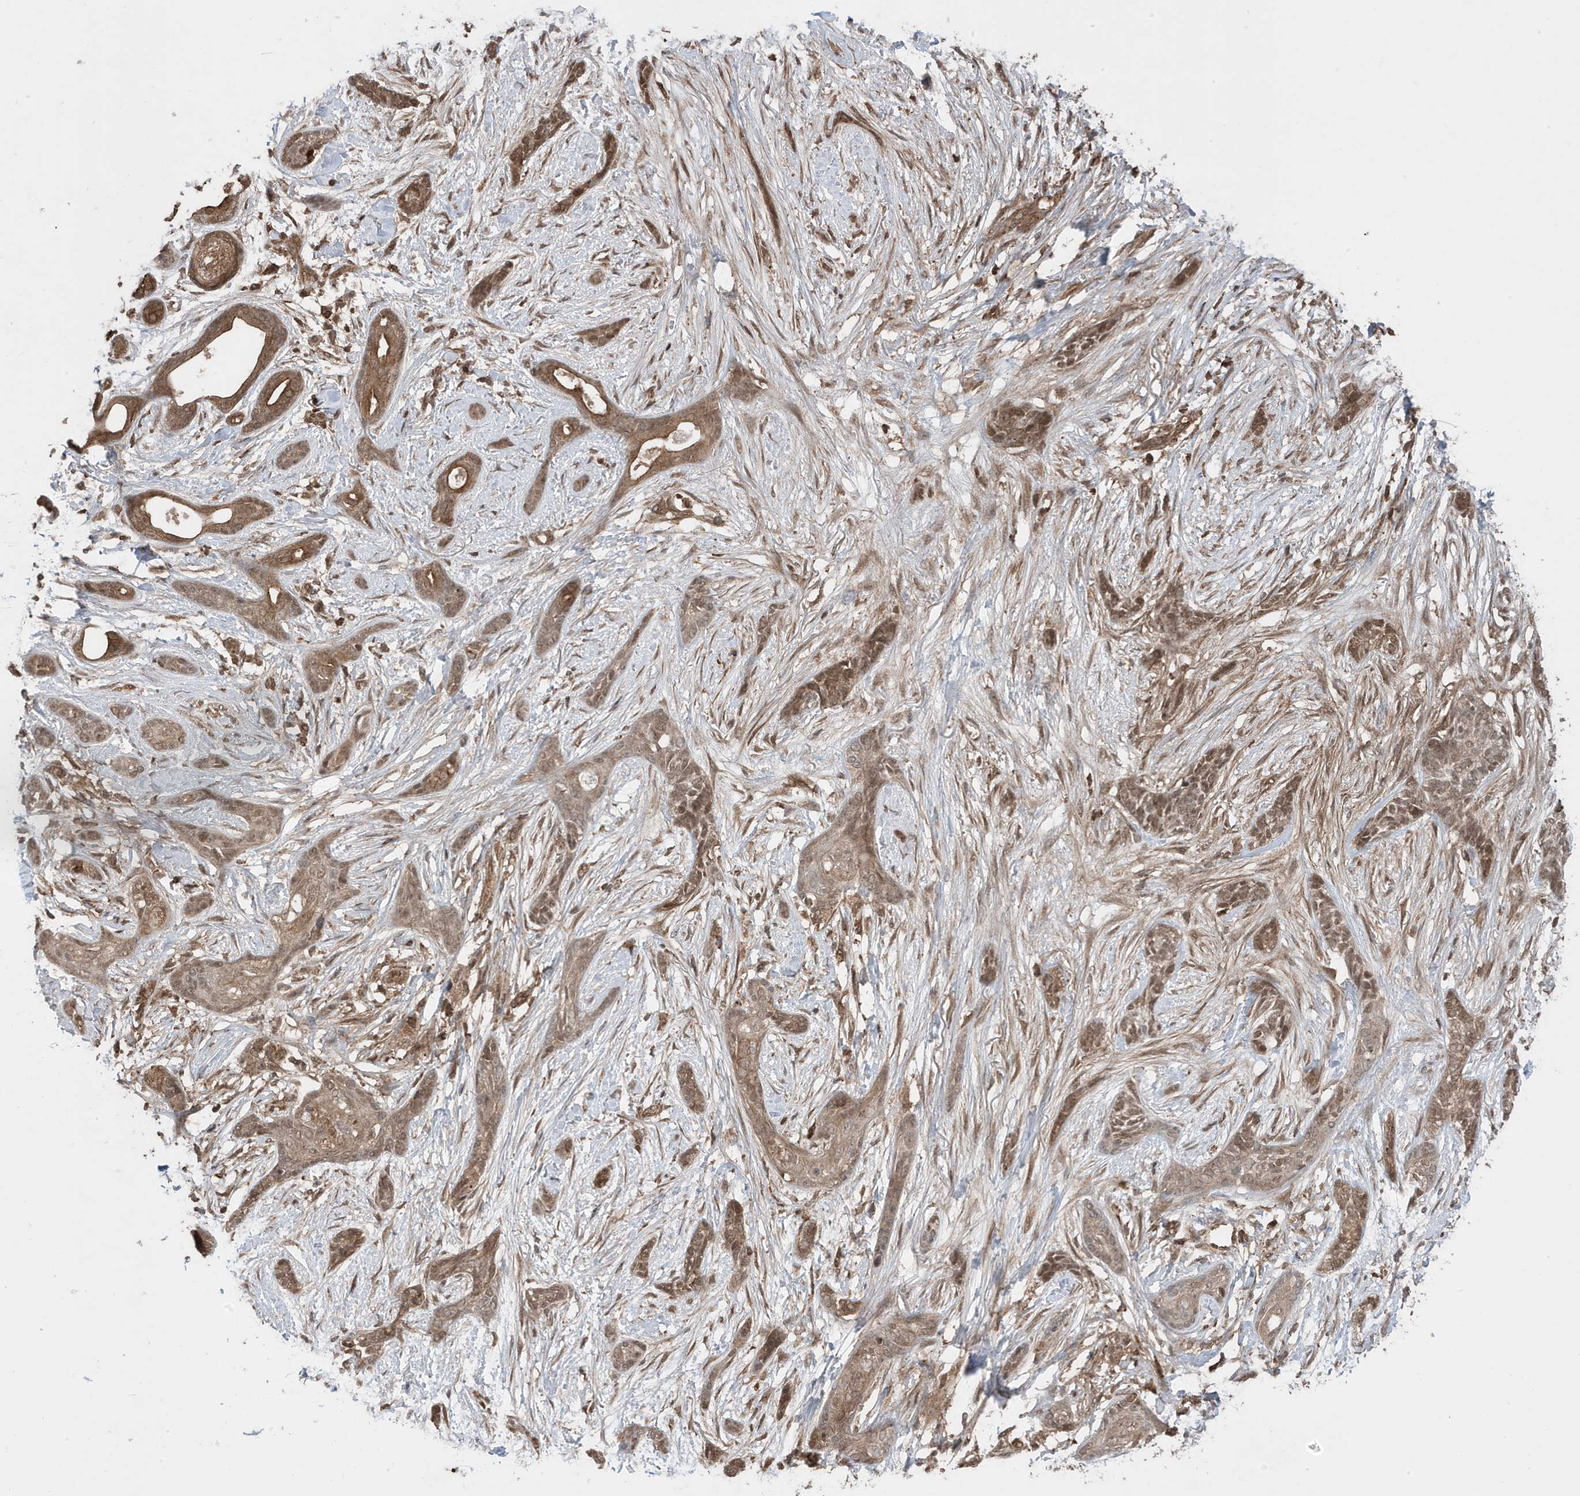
{"staining": {"intensity": "moderate", "quantity": "25%-75%", "location": "cytoplasmic/membranous,nuclear"}, "tissue": "skin cancer", "cell_type": "Tumor cells", "image_type": "cancer", "snomed": [{"axis": "morphology", "description": "Basal cell carcinoma"}, {"axis": "morphology", "description": "Adnexal tumor, benign"}, {"axis": "topography", "description": "Skin"}], "caption": "Skin basal cell carcinoma stained for a protein exhibits moderate cytoplasmic/membranous and nuclear positivity in tumor cells. The staining is performed using DAB brown chromogen to label protein expression. The nuclei are counter-stained blue using hematoxylin.", "gene": "ASAP1", "patient": {"sex": "female", "age": 42}}